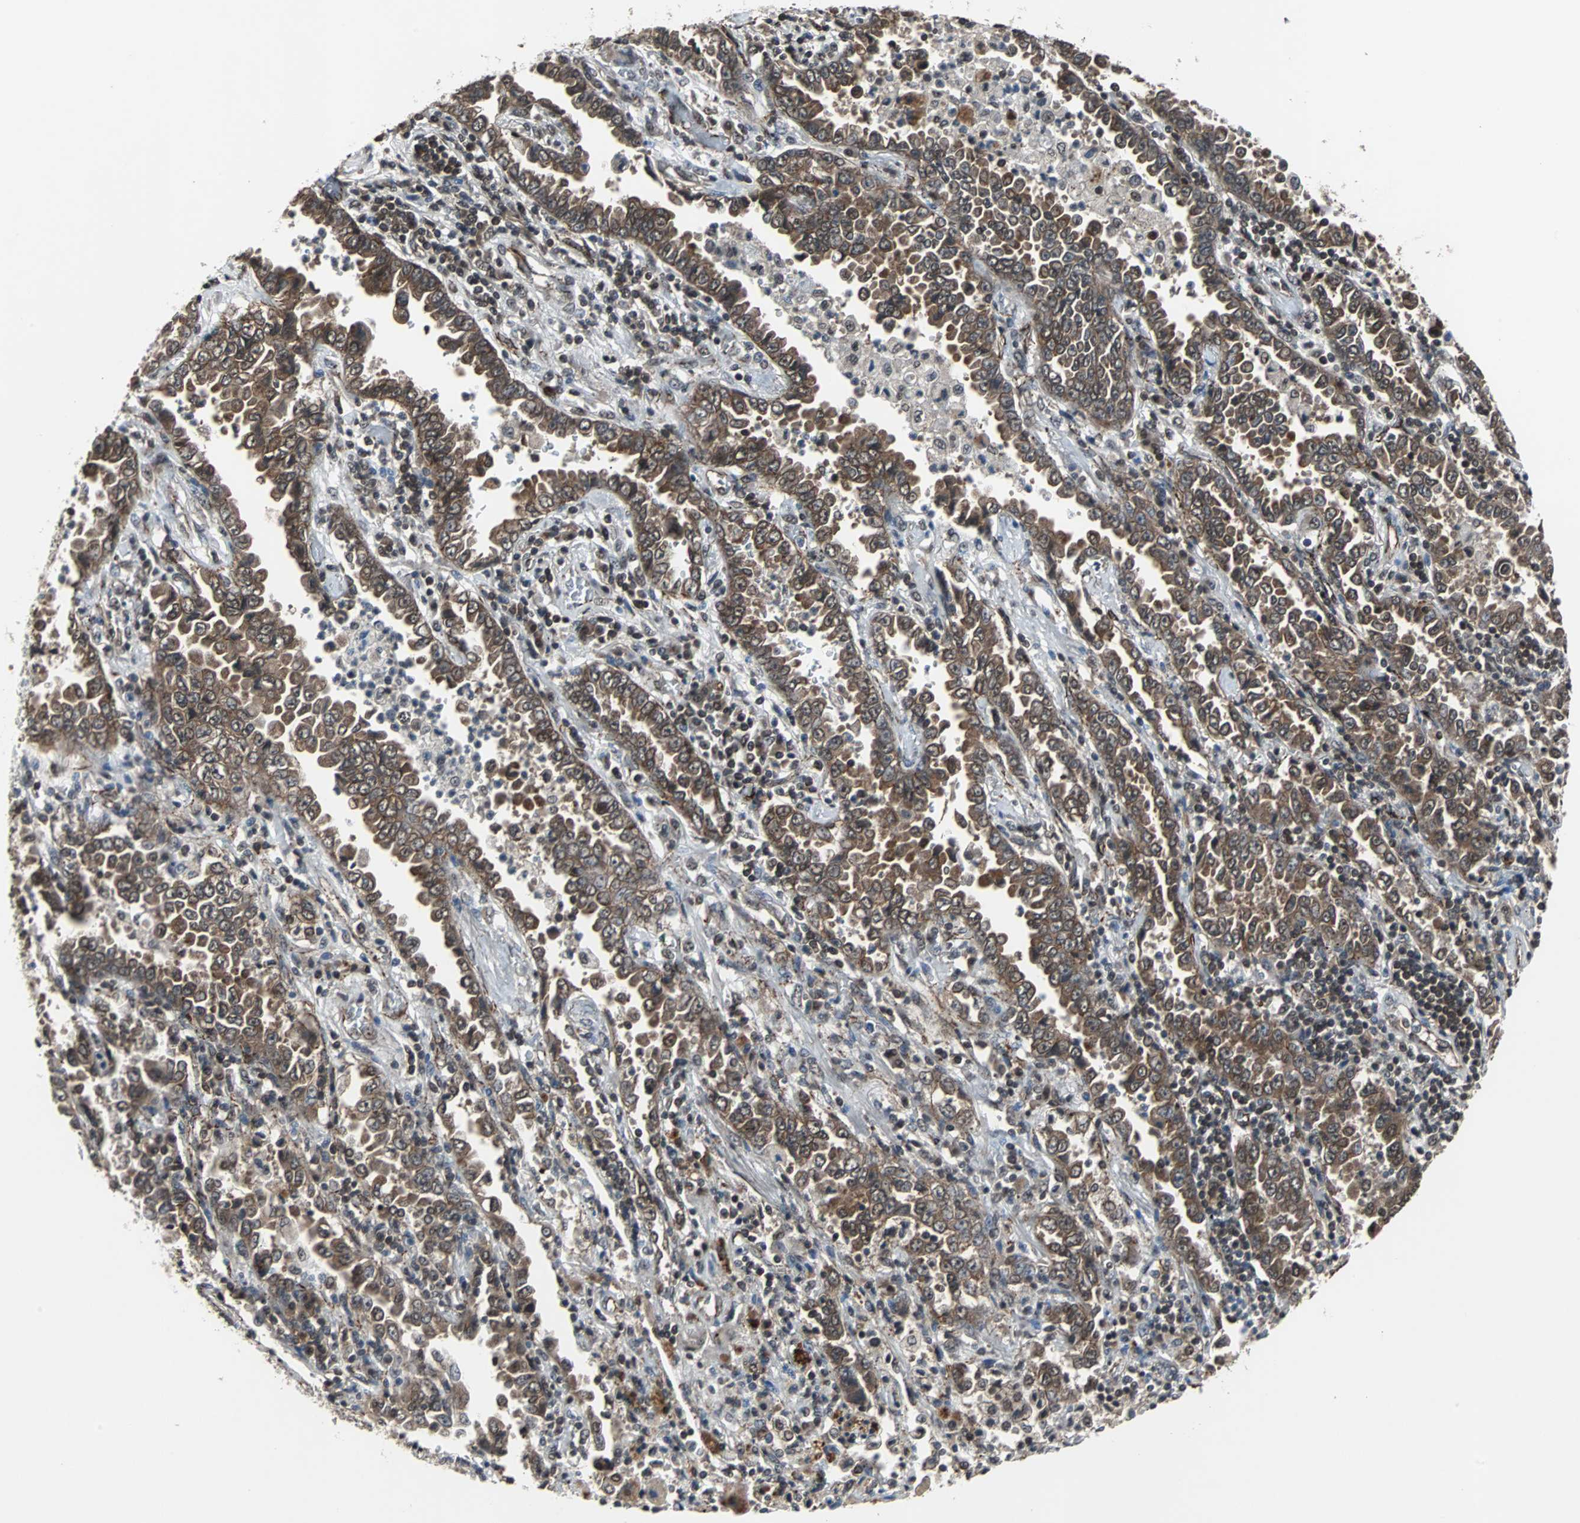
{"staining": {"intensity": "strong", "quantity": ">75%", "location": "cytoplasmic/membranous"}, "tissue": "lung cancer", "cell_type": "Tumor cells", "image_type": "cancer", "snomed": [{"axis": "morphology", "description": "Normal tissue, NOS"}, {"axis": "morphology", "description": "Inflammation, NOS"}, {"axis": "morphology", "description": "Adenocarcinoma, NOS"}, {"axis": "topography", "description": "Lung"}], "caption": "This micrograph shows immunohistochemistry staining of lung cancer, with high strong cytoplasmic/membranous staining in approximately >75% of tumor cells.", "gene": "LSR", "patient": {"sex": "female", "age": 64}}